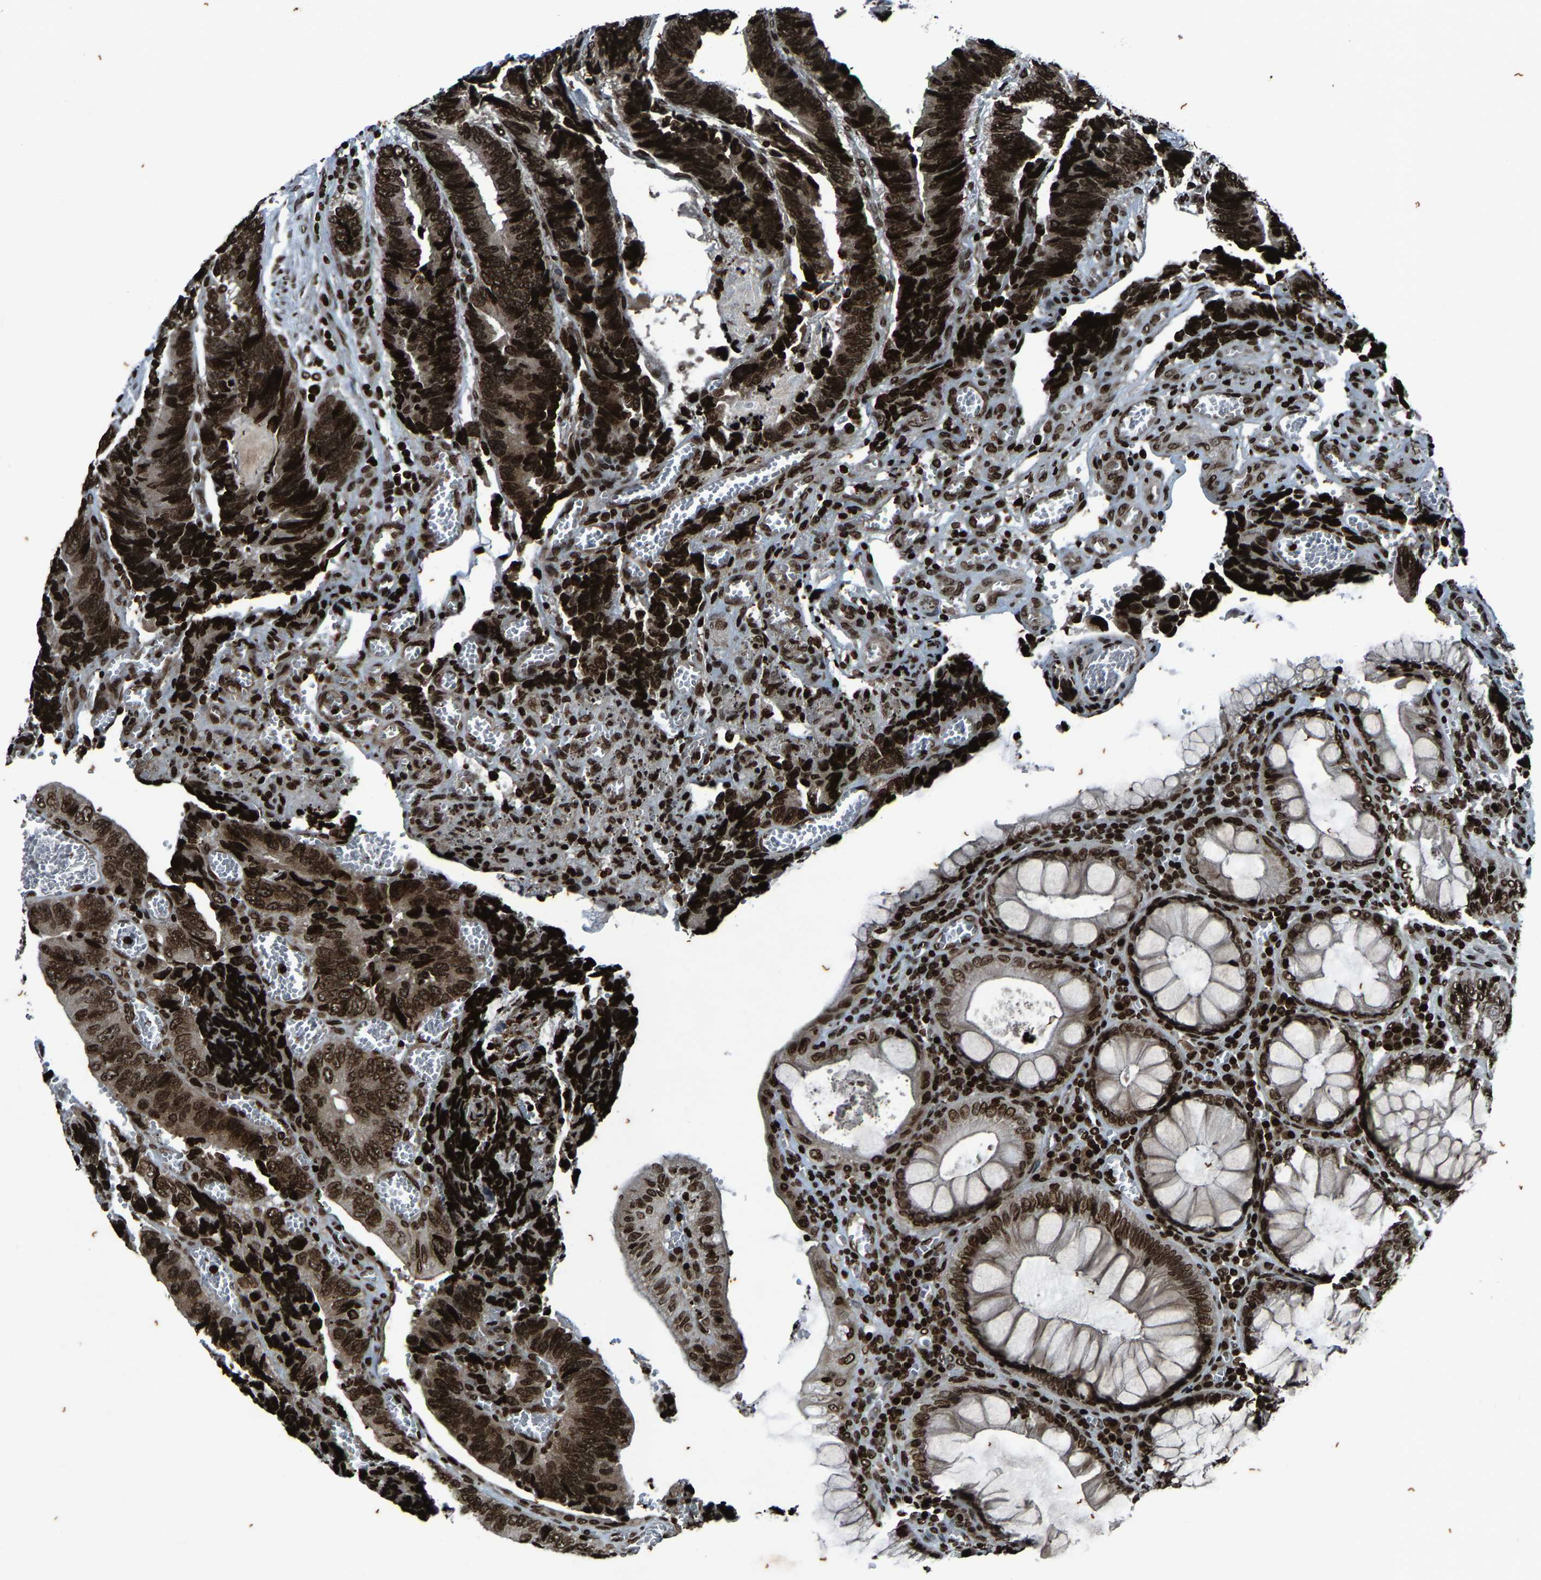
{"staining": {"intensity": "strong", "quantity": ">75%", "location": "nuclear"}, "tissue": "colorectal cancer", "cell_type": "Tumor cells", "image_type": "cancer", "snomed": [{"axis": "morphology", "description": "Adenocarcinoma, NOS"}, {"axis": "topography", "description": "Colon"}], "caption": "Colorectal cancer was stained to show a protein in brown. There is high levels of strong nuclear expression in about >75% of tumor cells.", "gene": "H4C1", "patient": {"sex": "male", "age": 72}}